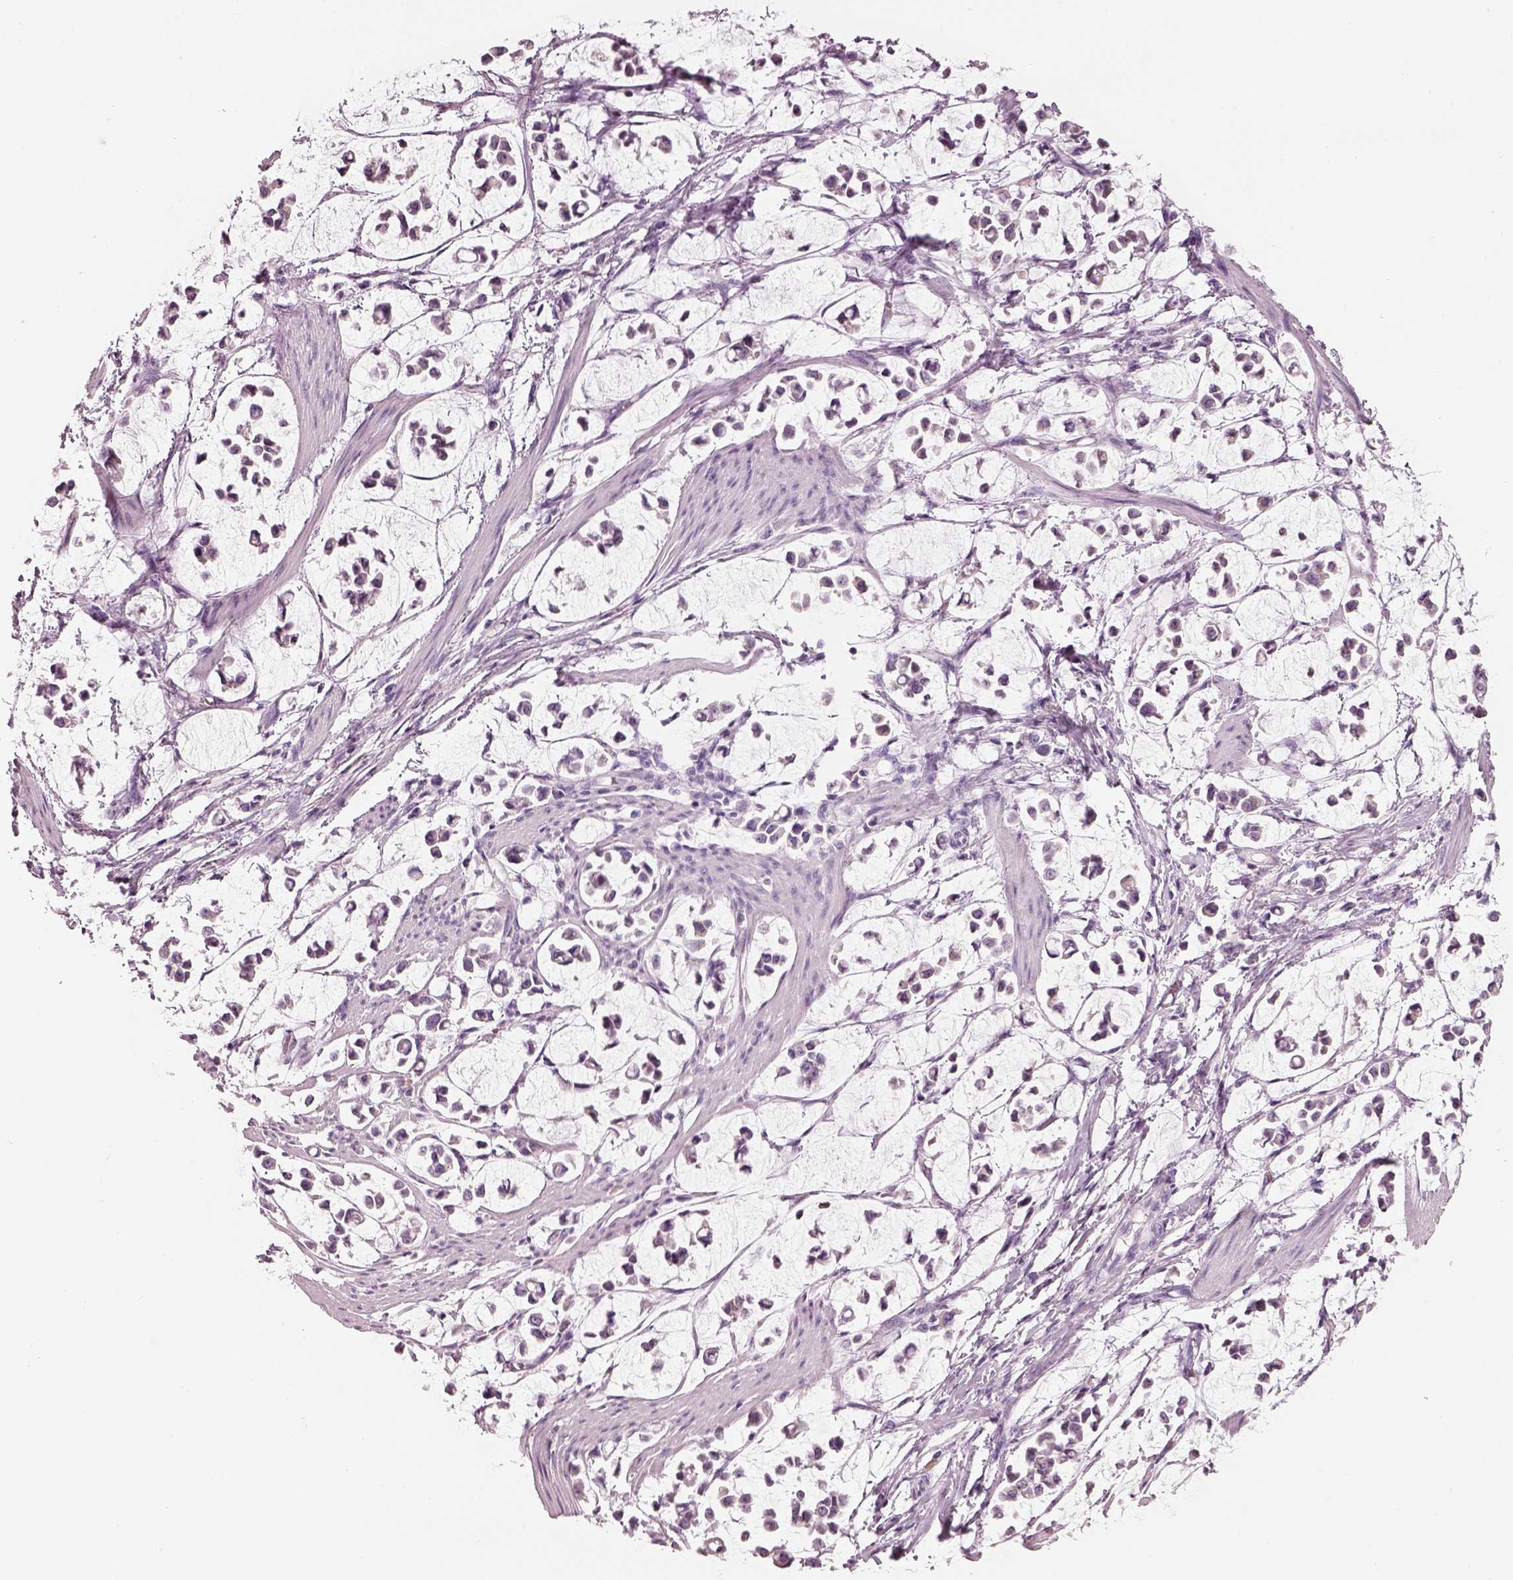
{"staining": {"intensity": "negative", "quantity": "none", "location": "none"}, "tissue": "stomach cancer", "cell_type": "Tumor cells", "image_type": "cancer", "snomed": [{"axis": "morphology", "description": "Adenocarcinoma, NOS"}, {"axis": "topography", "description": "Stomach"}], "caption": "This is an IHC image of stomach adenocarcinoma. There is no staining in tumor cells.", "gene": "SLC27A2", "patient": {"sex": "male", "age": 82}}